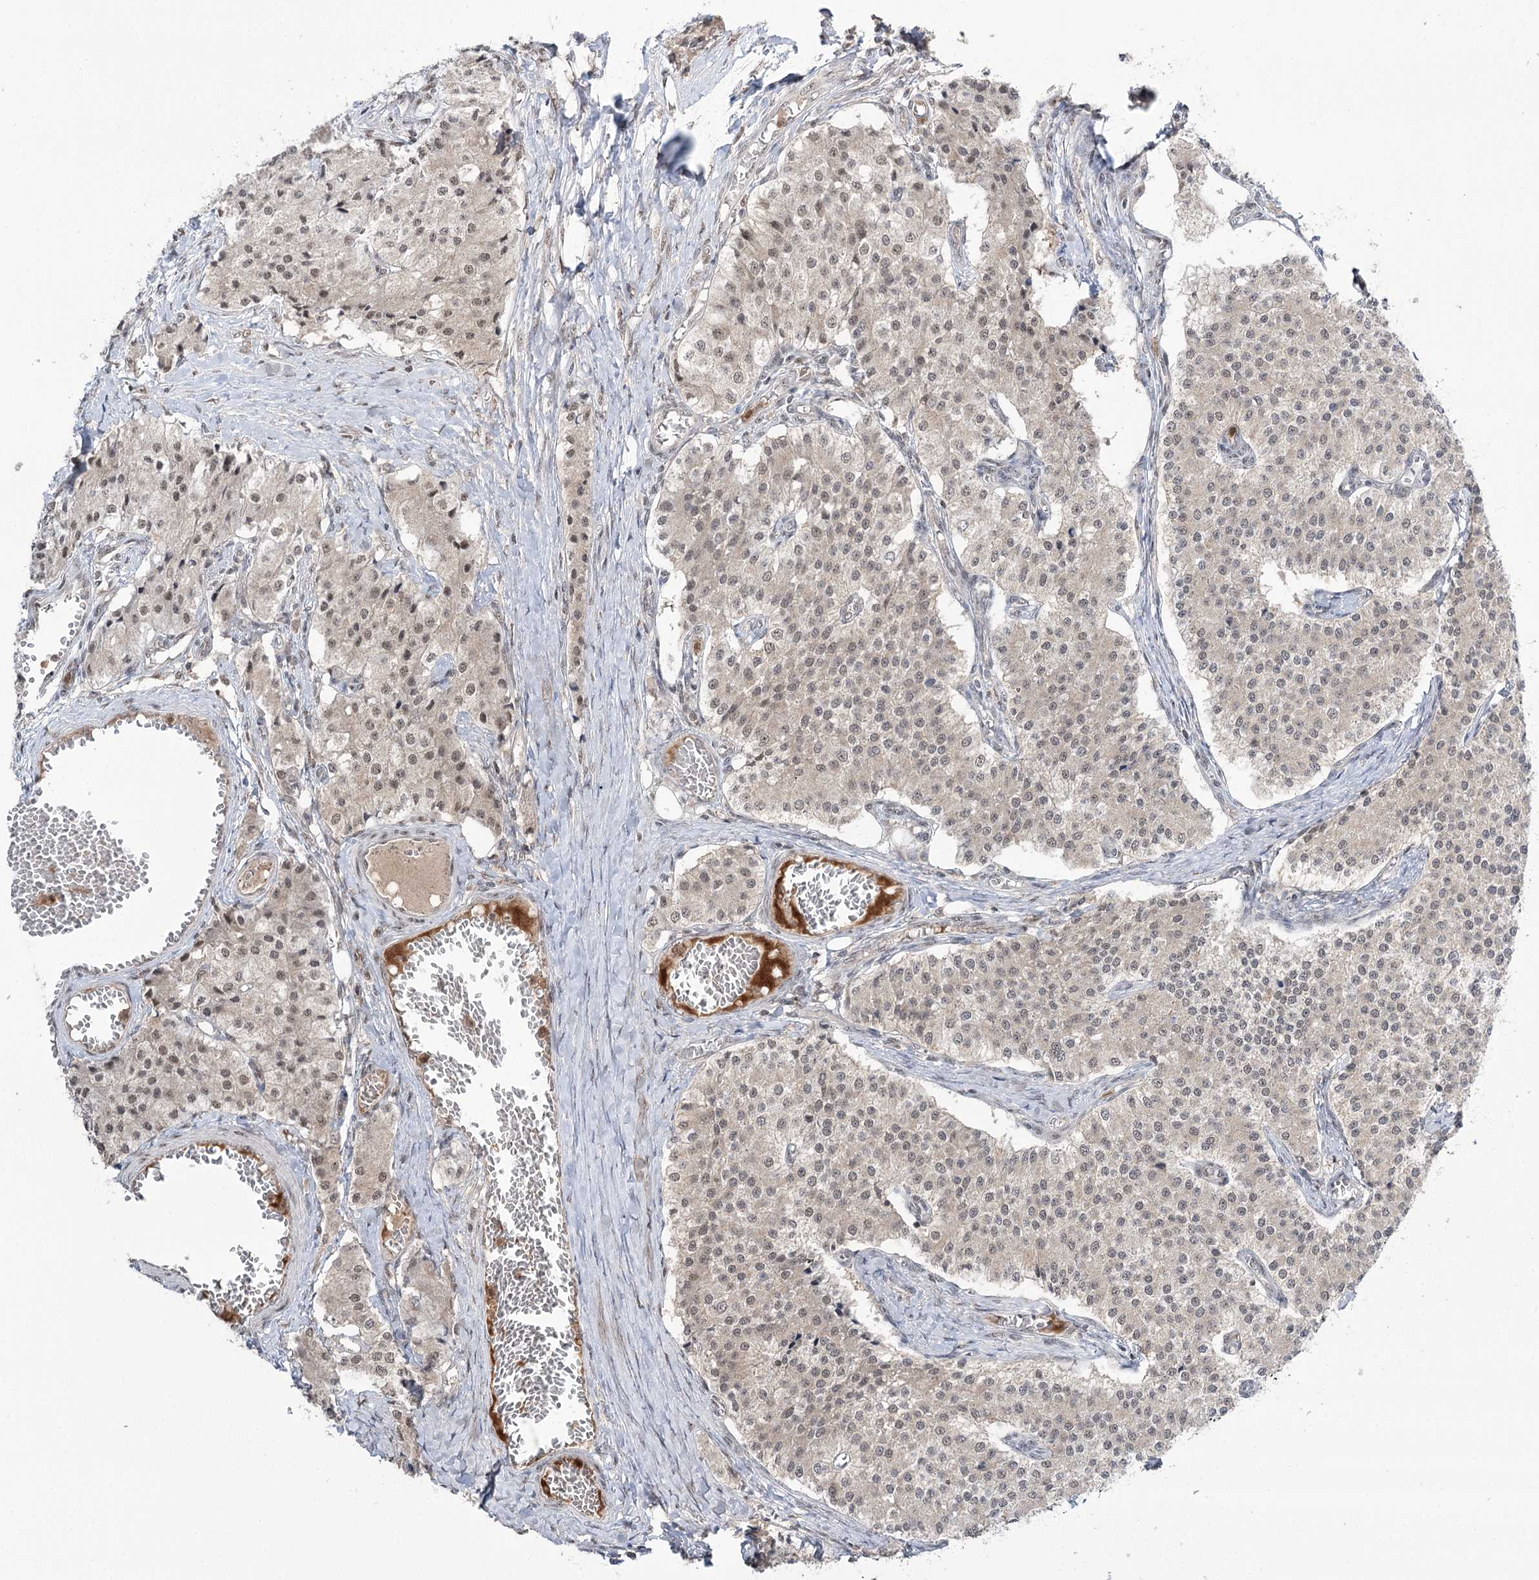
{"staining": {"intensity": "negative", "quantity": "none", "location": "none"}, "tissue": "carcinoid", "cell_type": "Tumor cells", "image_type": "cancer", "snomed": [{"axis": "morphology", "description": "Carcinoid, malignant, NOS"}, {"axis": "topography", "description": "Colon"}], "caption": "Carcinoid (malignant) was stained to show a protein in brown. There is no significant expression in tumor cells. (DAB immunohistochemistry, high magnification).", "gene": "ERCC3", "patient": {"sex": "female", "age": 52}}